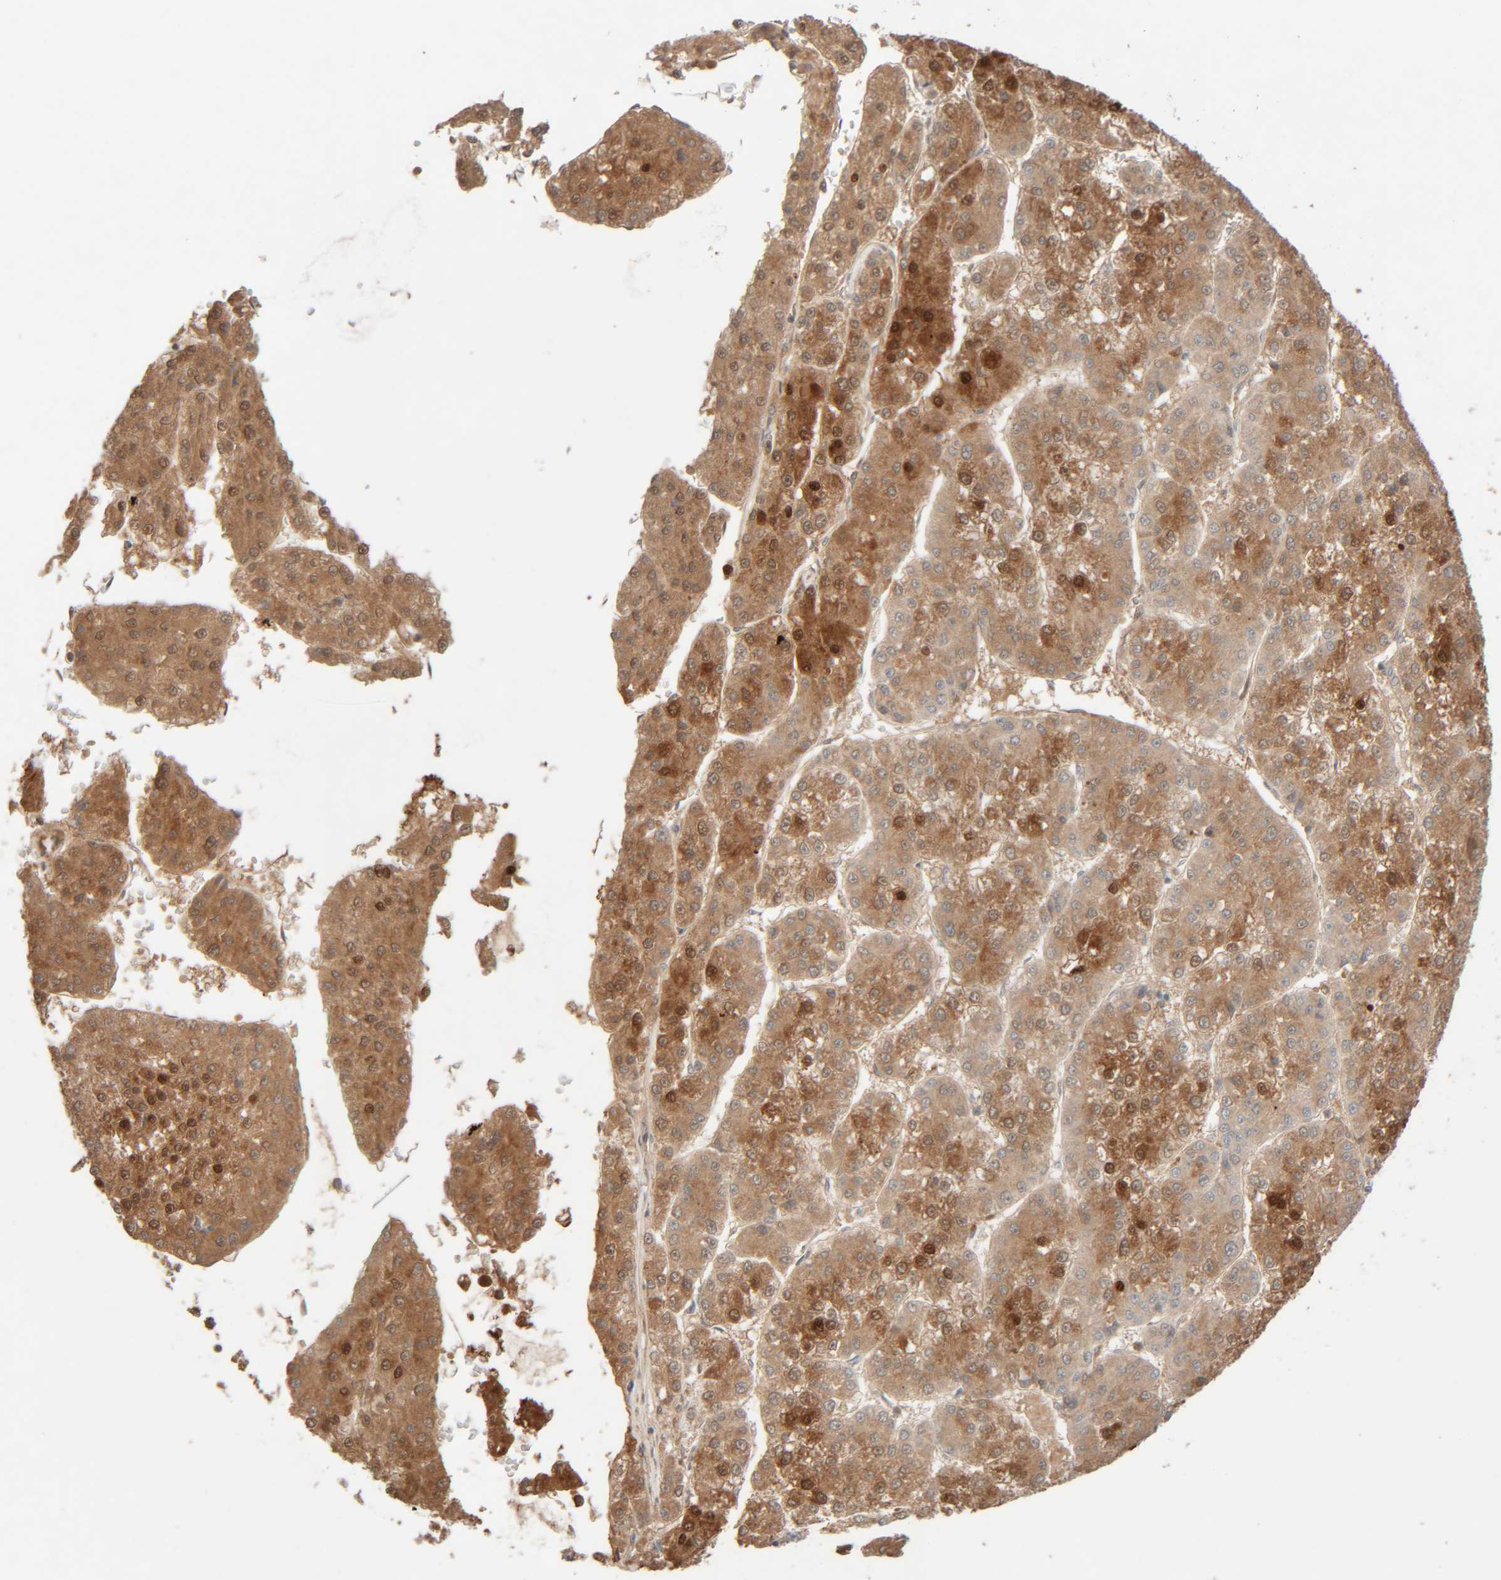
{"staining": {"intensity": "moderate", "quantity": ">75%", "location": "cytoplasmic/membranous,nuclear"}, "tissue": "liver cancer", "cell_type": "Tumor cells", "image_type": "cancer", "snomed": [{"axis": "morphology", "description": "Carcinoma, Hepatocellular, NOS"}, {"axis": "topography", "description": "Liver"}], "caption": "Moderate cytoplasmic/membranous and nuclear expression is present in approximately >75% of tumor cells in liver cancer.", "gene": "RIDA", "patient": {"sex": "female", "age": 73}}